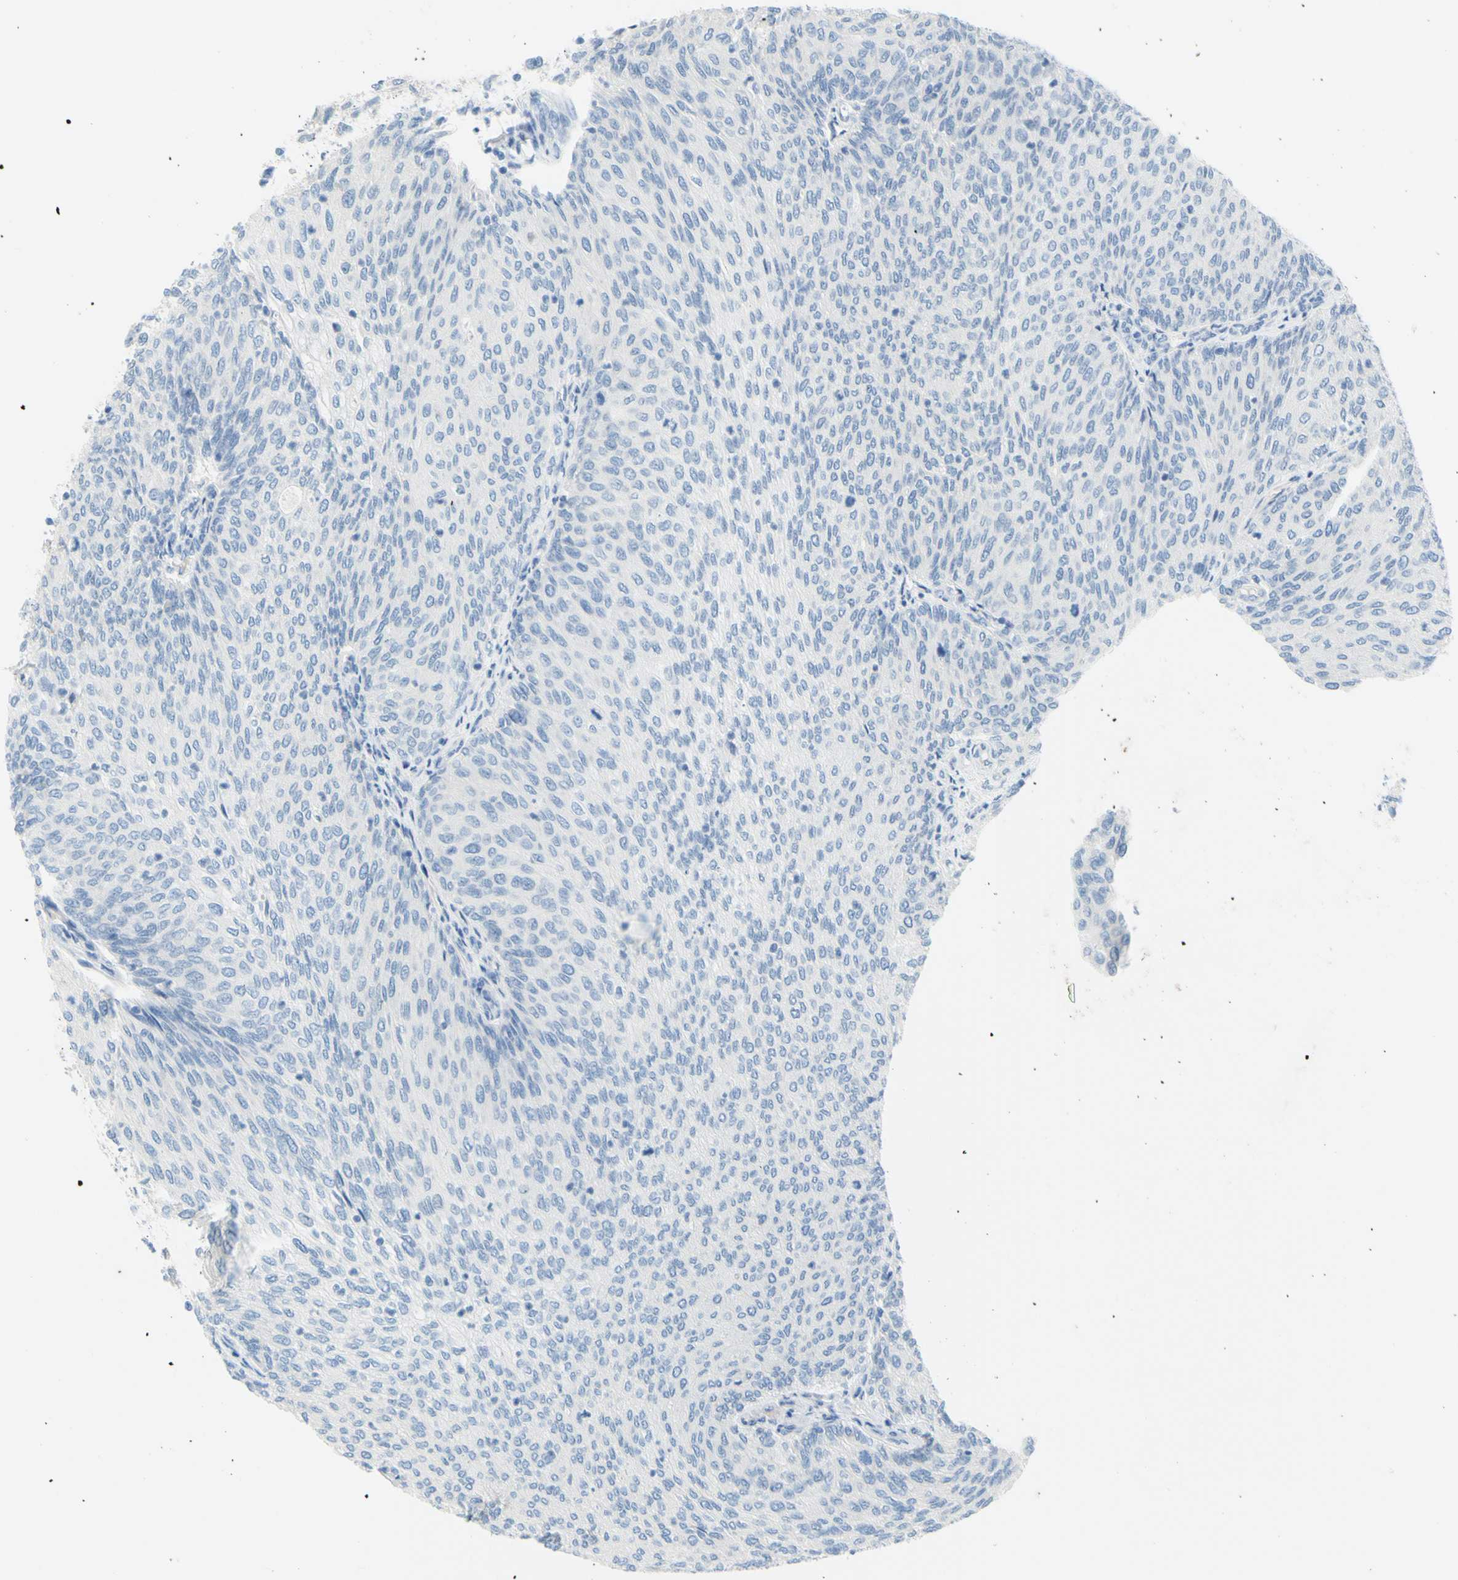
{"staining": {"intensity": "negative", "quantity": "none", "location": "none"}, "tissue": "urothelial cancer", "cell_type": "Tumor cells", "image_type": "cancer", "snomed": [{"axis": "morphology", "description": "Urothelial carcinoma, Low grade"}, {"axis": "topography", "description": "Urinary bladder"}], "caption": "Photomicrograph shows no protein positivity in tumor cells of urothelial cancer tissue.", "gene": "DCT", "patient": {"sex": "female", "age": 79}}